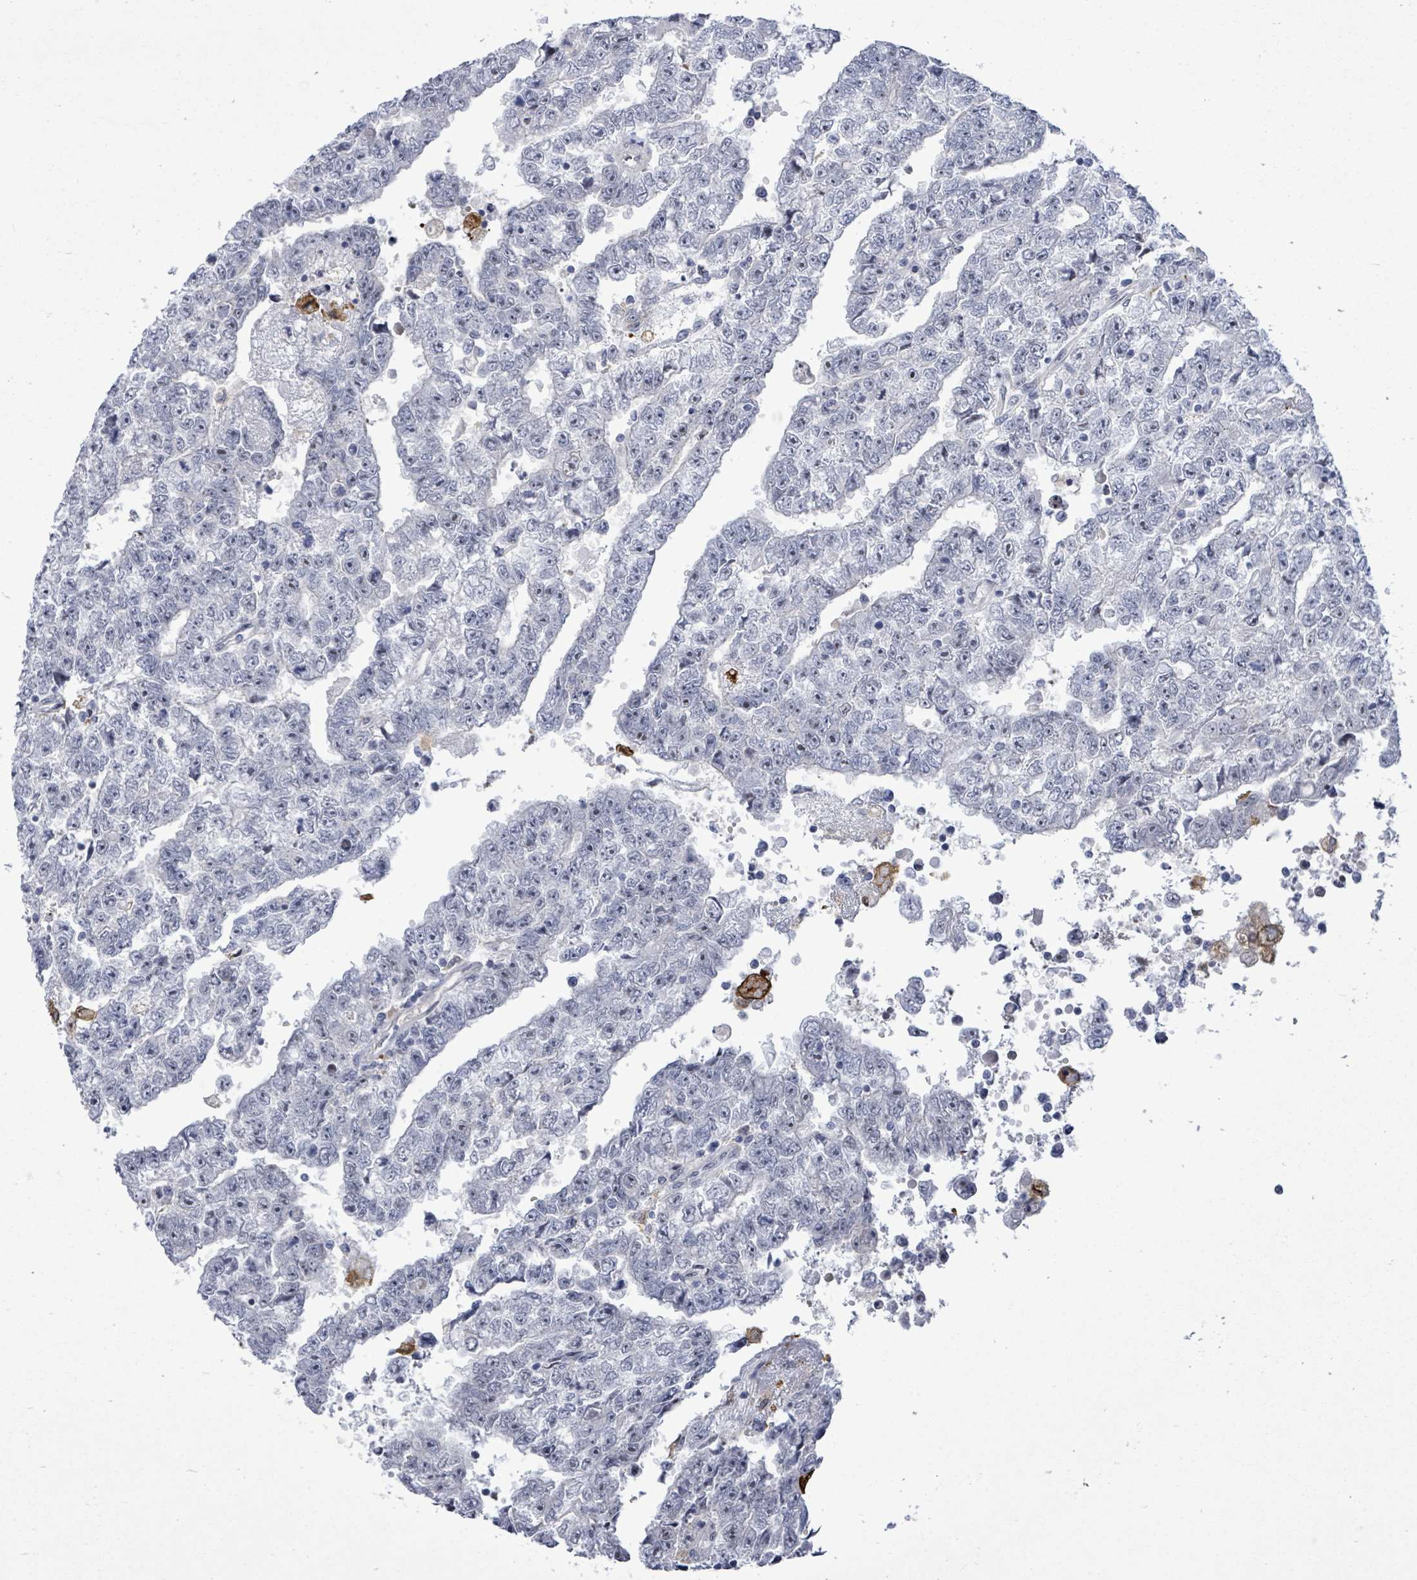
{"staining": {"intensity": "negative", "quantity": "none", "location": "none"}, "tissue": "testis cancer", "cell_type": "Tumor cells", "image_type": "cancer", "snomed": [{"axis": "morphology", "description": "Carcinoma, Embryonal, NOS"}, {"axis": "topography", "description": "Testis"}], "caption": "This is a histopathology image of immunohistochemistry (IHC) staining of embryonal carcinoma (testis), which shows no positivity in tumor cells. (DAB (3,3'-diaminobenzidine) immunohistochemistry (IHC), high magnification).", "gene": "CT45A5", "patient": {"sex": "male", "age": 25}}